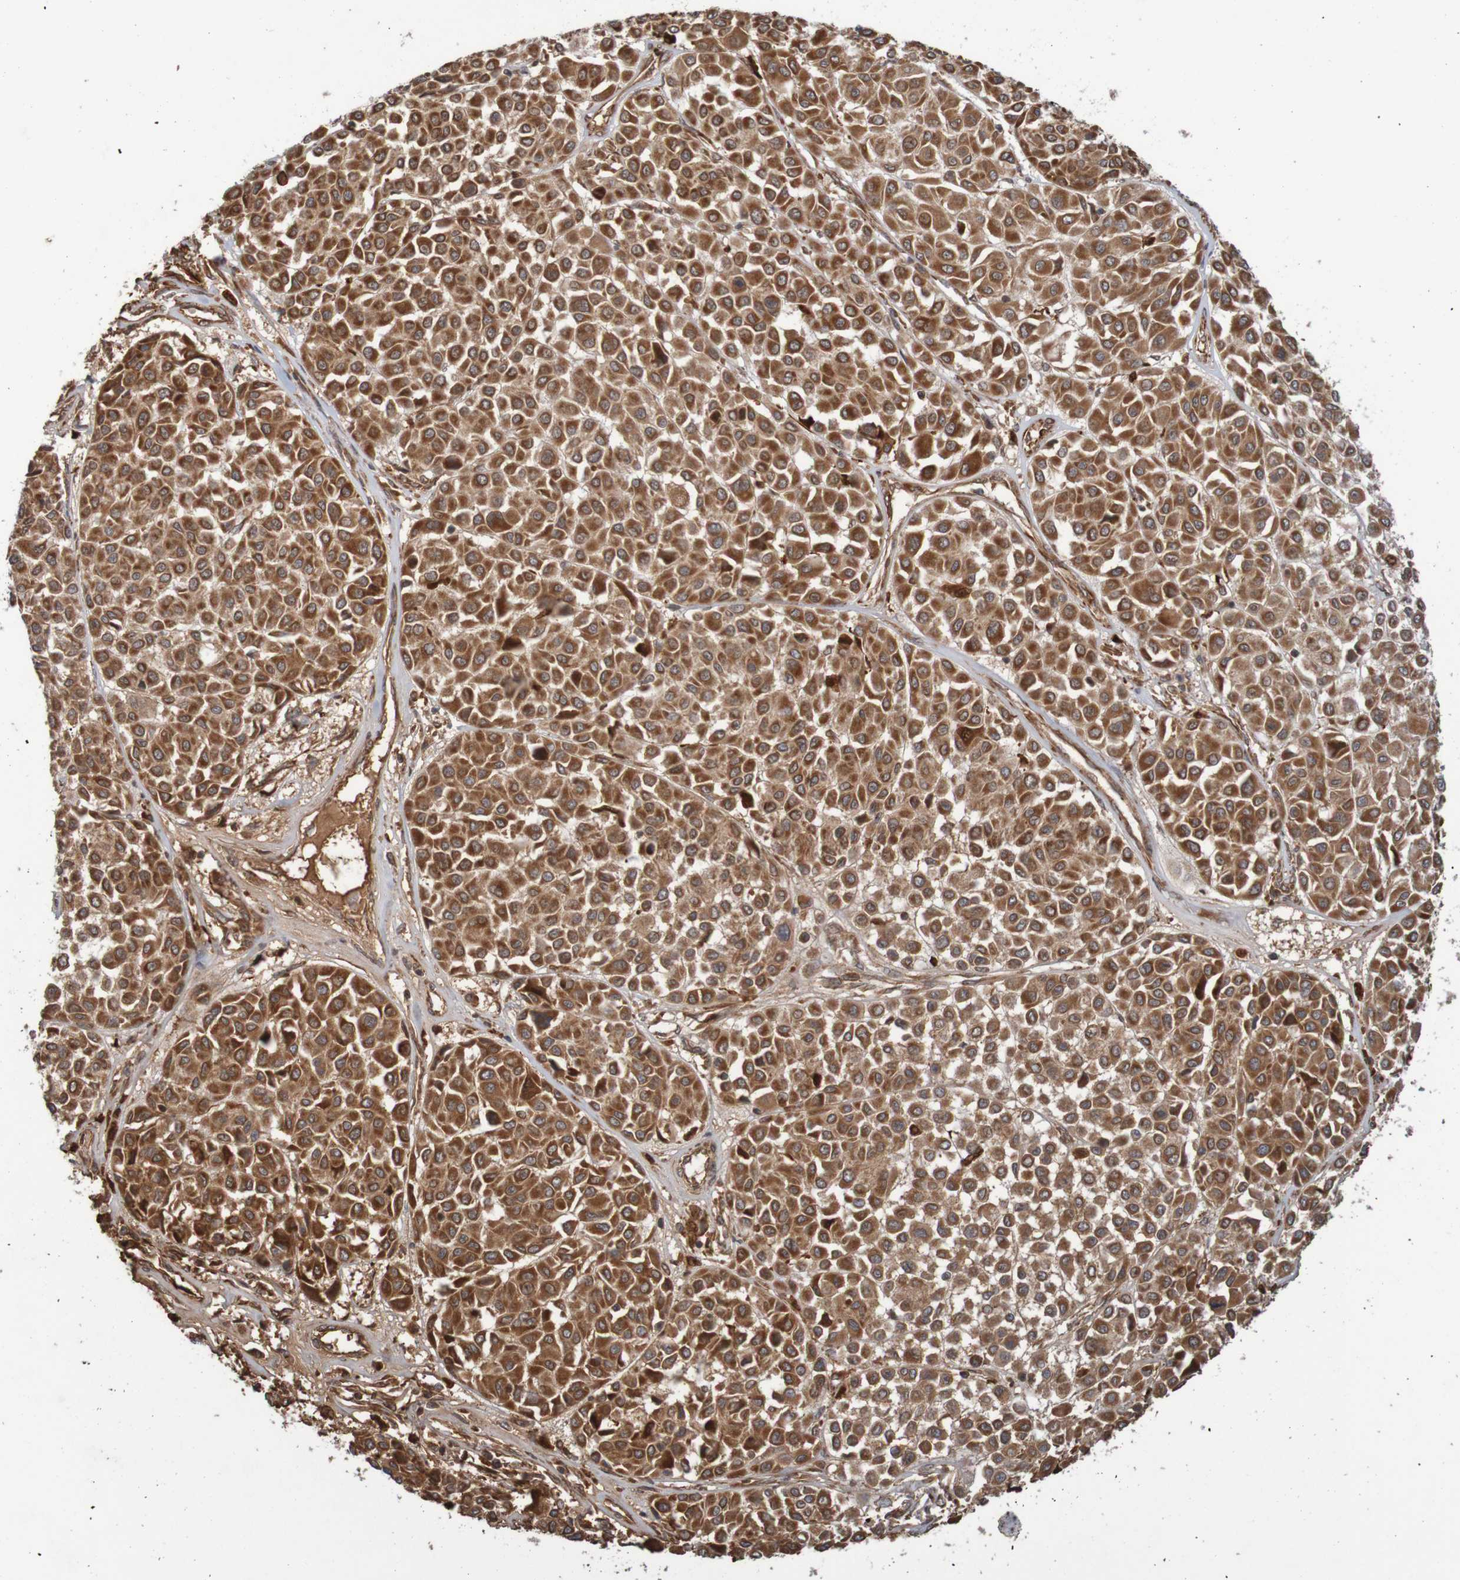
{"staining": {"intensity": "strong", "quantity": ">75%", "location": "cytoplasmic/membranous"}, "tissue": "melanoma", "cell_type": "Tumor cells", "image_type": "cancer", "snomed": [{"axis": "morphology", "description": "Malignant melanoma, Metastatic site"}, {"axis": "topography", "description": "Soft tissue"}], "caption": "The photomicrograph shows a brown stain indicating the presence of a protein in the cytoplasmic/membranous of tumor cells in melanoma. (Stains: DAB in brown, nuclei in blue, Microscopy: brightfield microscopy at high magnification).", "gene": "MRPL52", "patient": {"sex": "male", "age": 41}}